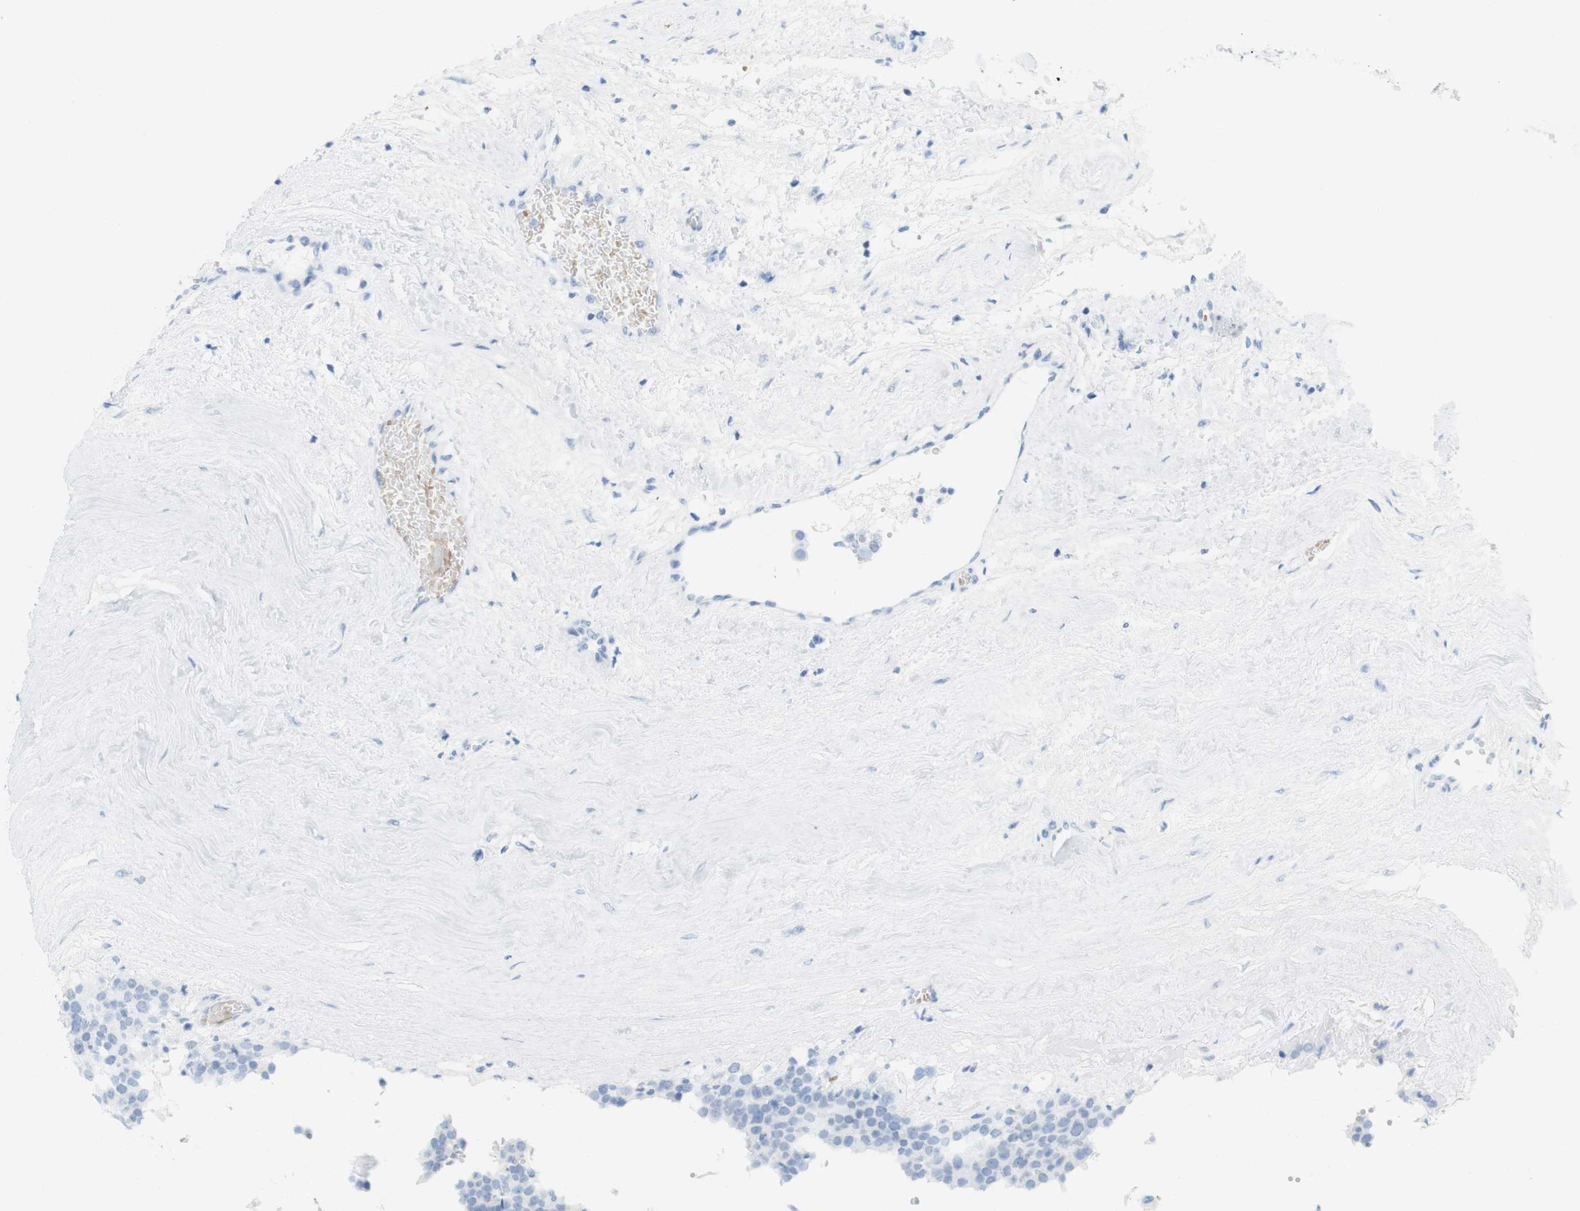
{"staining": {"intensity": "negative", "quantity": "none", "location": "none"}, "tissue": "testis cancer", "cell_type": "Tumor cells", "image_type": "cancer", "snomed": [{"axis": "morphology", "description": "Normal tissue, NOS"}, {"axis": "morphology", "description": "Seminoma, NOS"}, {"axis": "topography", "description": "Testis"}], "caption": "A histopathology image of human testis cancer (seminoma) is negative for staining in tumor cells.", "gene": "TNNT2", "patient": {"sex": "male", "age": 71}}